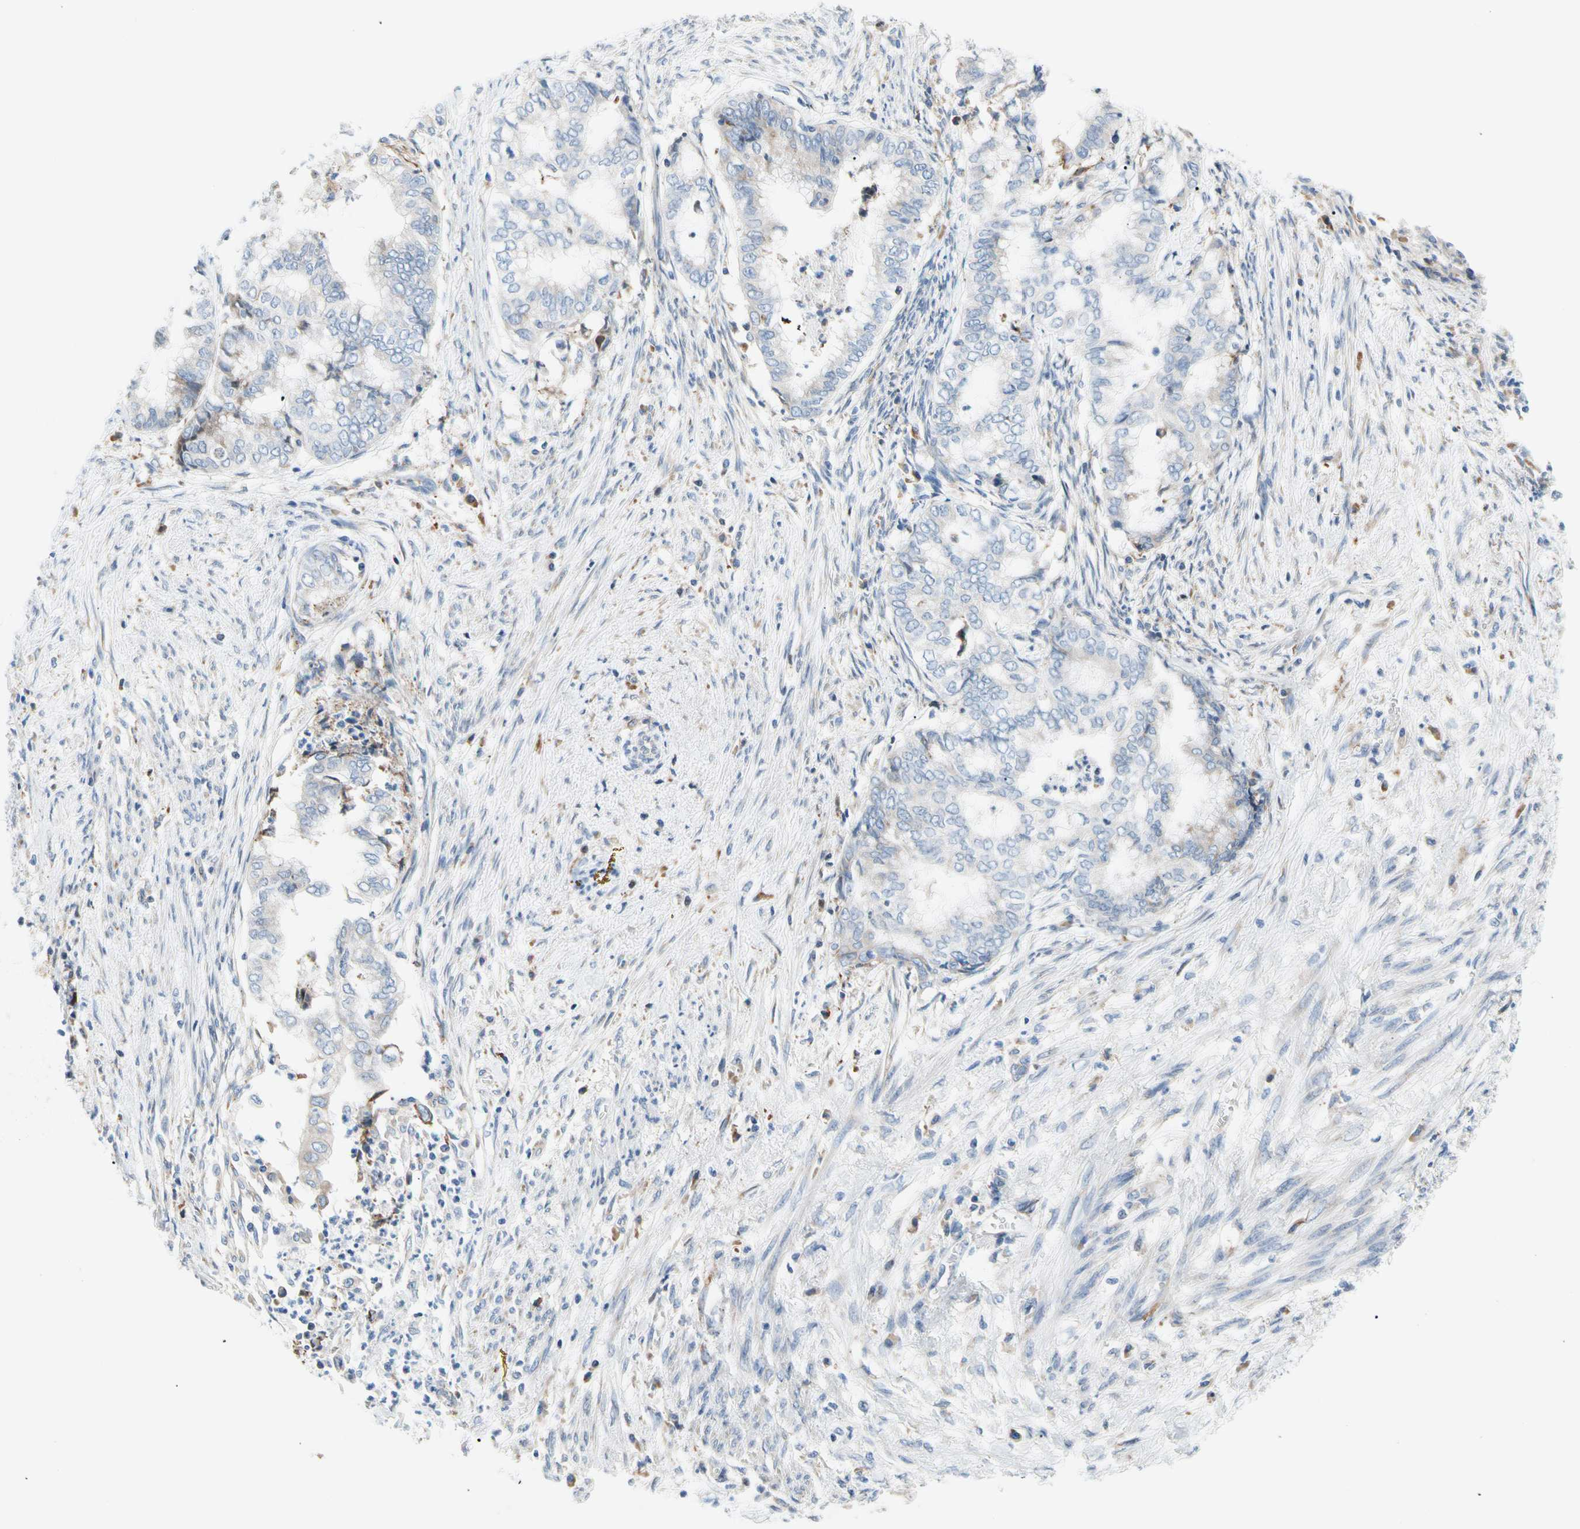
{"staining": {"intensity": "weak", "quantity": "<25%", "location": "cytoplasmic/membranous"}, "tissue": "endometrial cancer", "cell_type": "Tumor cells", "image_type": "cancer", "snomed": [{"axis": "morphology", "description": "Necrosis, NOS"}, {"axis": "morphology", "description": "Adenocarcinoma, NOS"}, {"axis": "topography", "description": "Endometrium"}], "caption": "An image of endometrial adenocarcinoma stained for a protein demonstrates no brown staining in tumor cells. Nuclei are stained in blue.", "gene": "STXBP1", "patient": {"sex": "female", "age": 79}}